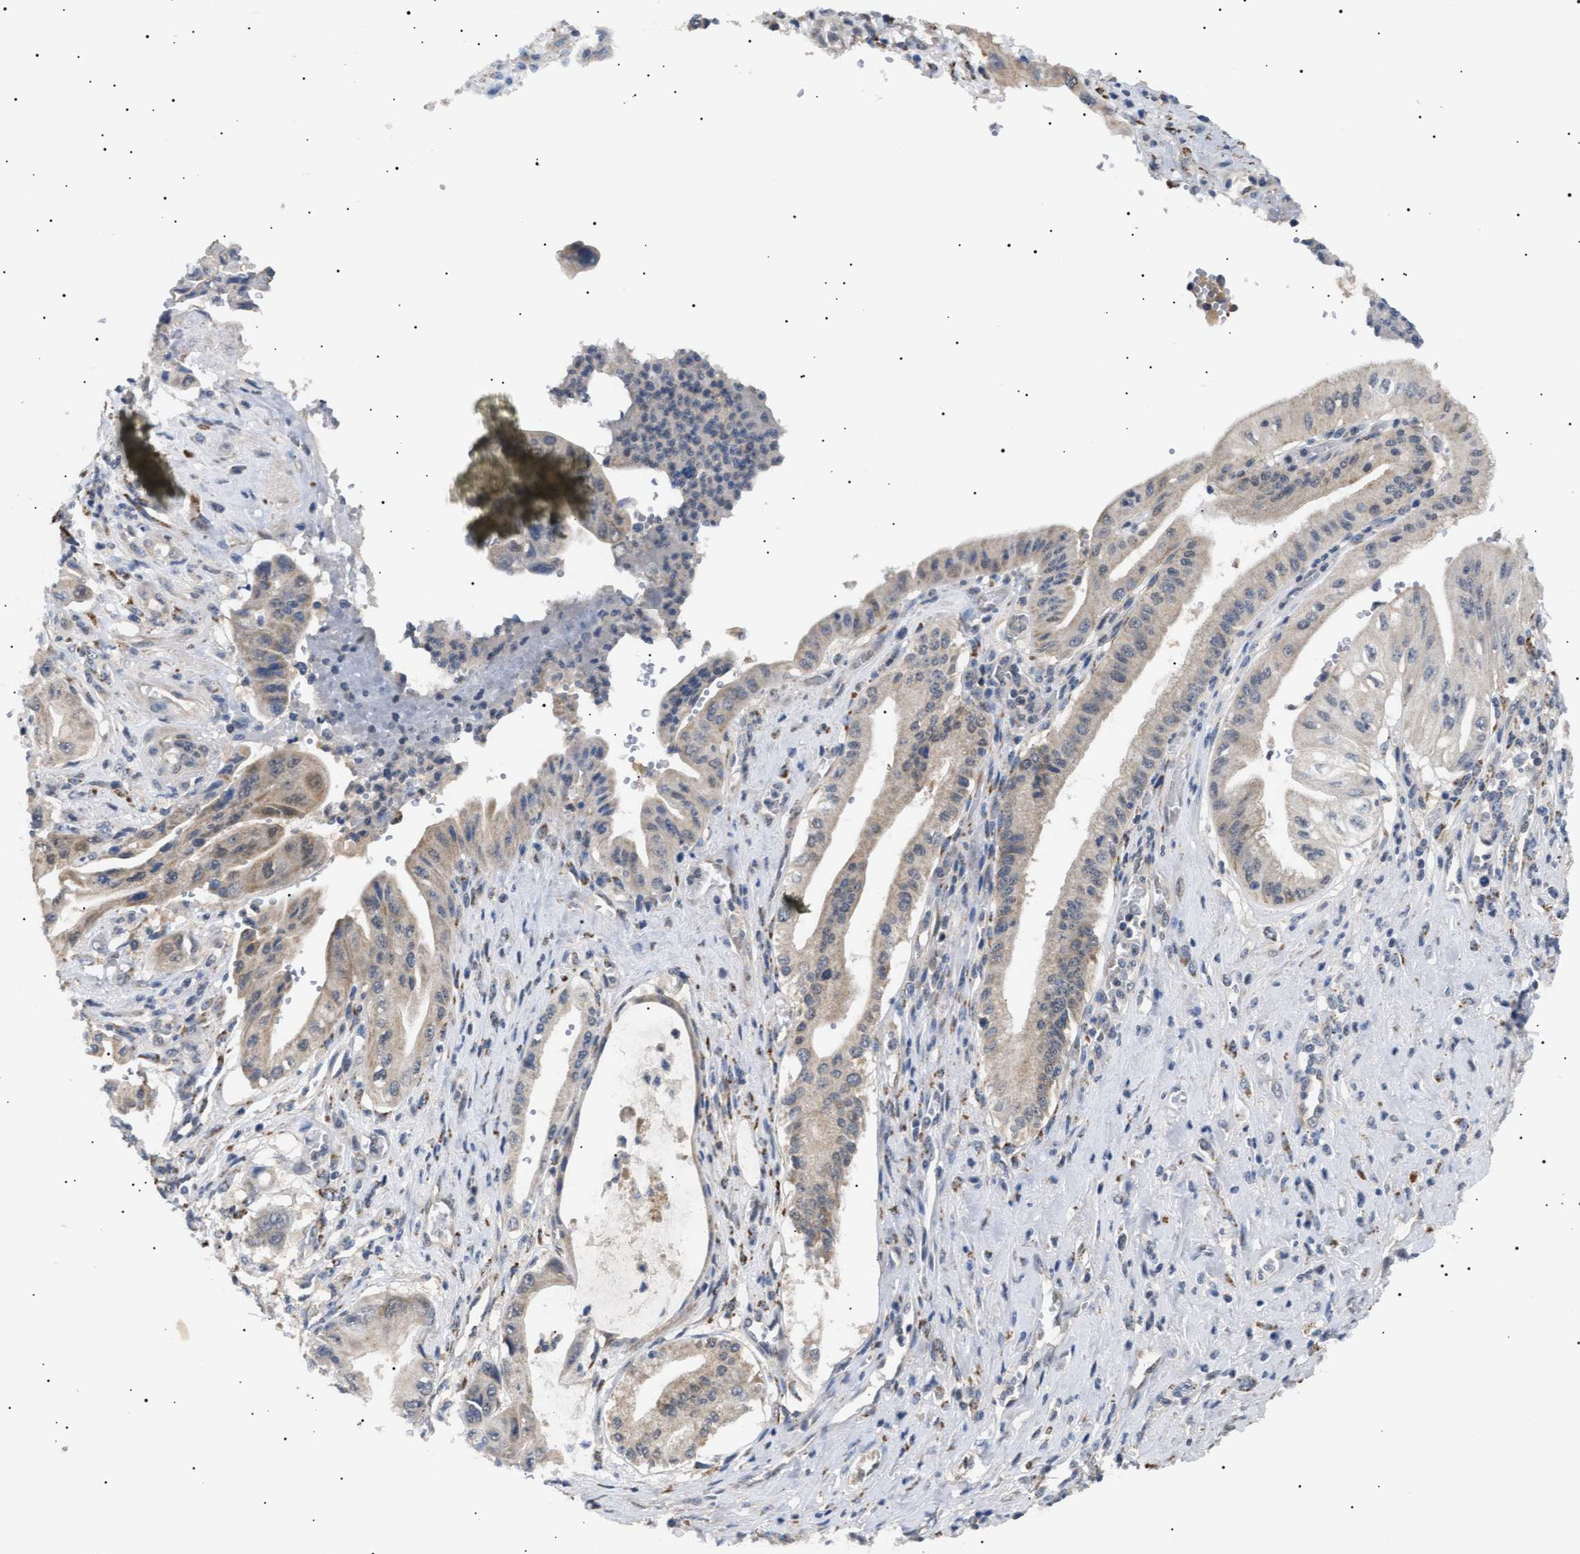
{"staining": {"intensity": "moderate", "quantity": "25%-75%", "location": "cytoplasmic/membranous"}, "tissue": "pancreatic cancer", "cell_type": "Tumor cells", "image_type": "cancer", "snomed": [{"axis": "morphology", "description": "Adenocarcinoma, NOS"}, {"axis": "topography", "description": "Pancreas"}], "caption": "About 25%-75% of tumor cells in human pancreatic cancer show moderate cytoplasmic/membranous protein positivity as visualized by brown immunohistochemical staining.", "gene": "SIRT5", "patient": {"sex": "female", "age": 73}}